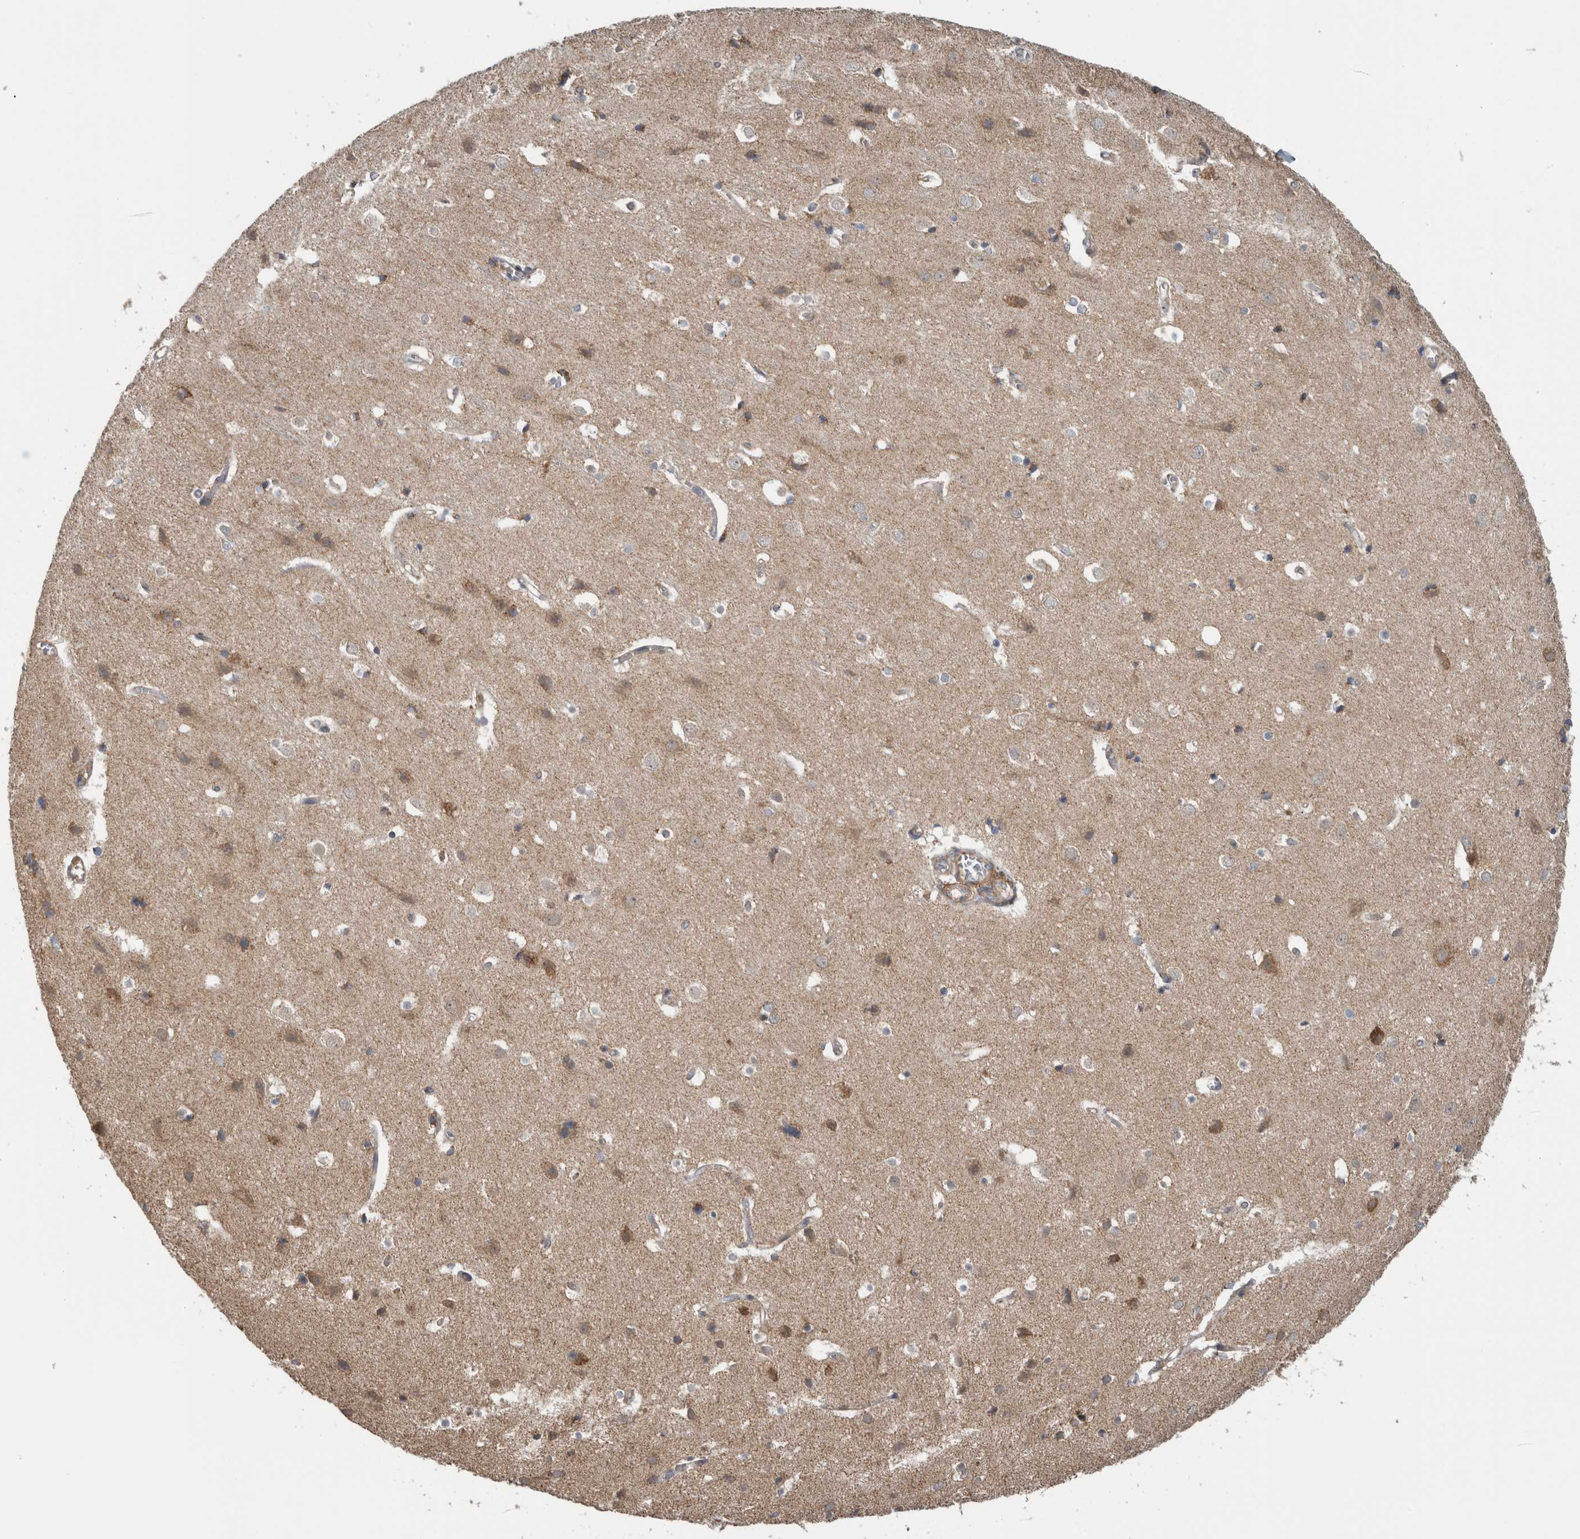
{"staining": {"intensity": "moderate", "quantity": "25%-75%", "location": "cytoplasmic/membranous"}, "tissue": "cerebral cortex", "cell_type": "Endothelial cells", "image_type": "normal", "snomed": [{"axis": "morphology", "description": "Normal tissue, NOS"}, {"axis": "topography", "description": "Cerebral cortex"}], "caption": "DAB (3,3'-diaminobenzidine) immunohistochemical staining of normal human cerebral cortex shows moderate cytoplasmic/membranous protein positivity in about 25%-75% of endothelial cells.", "gene": "ARMC1", "patient": {"sex": "male", "age": 54}}